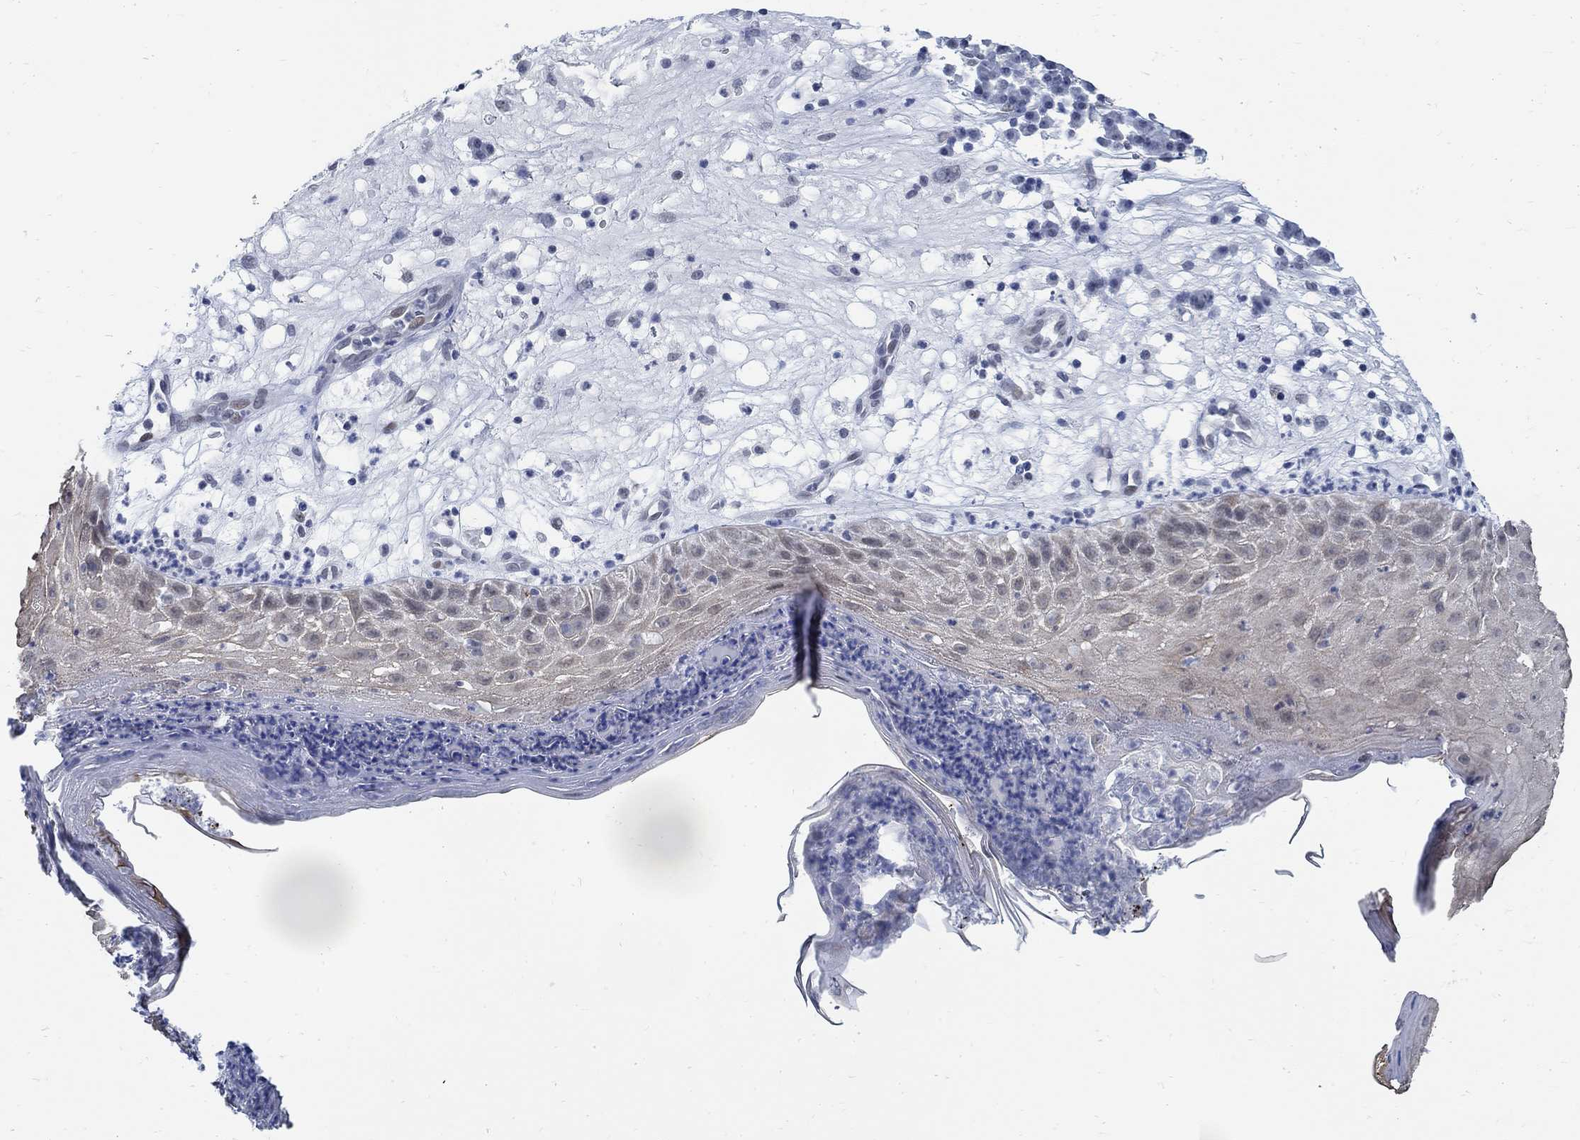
{"staining": {"intensity": "weak", "quantity": "25%-75%", "location": "cytoplasmic/membranous"}, "tissue": "skin cancer", "cell_type": "Tumor cells", "image_type": "cancer", "snomed": [{"axis": "morphology", "description": "Normal tissue, NOS"}, {"axis": "morphology", "description": "Squamous cell carcinoma, NOS"}, {"axis": "topography", "description": "Skin"}], "caption": "The micrograph displays a brown stain indicating the presence of a protein in the cytoplasmic/membranous of tumor cells in skin squamous cell carcinoma.", "gene": "DLK1", "patient": {"sex": "male", "age": 79}}